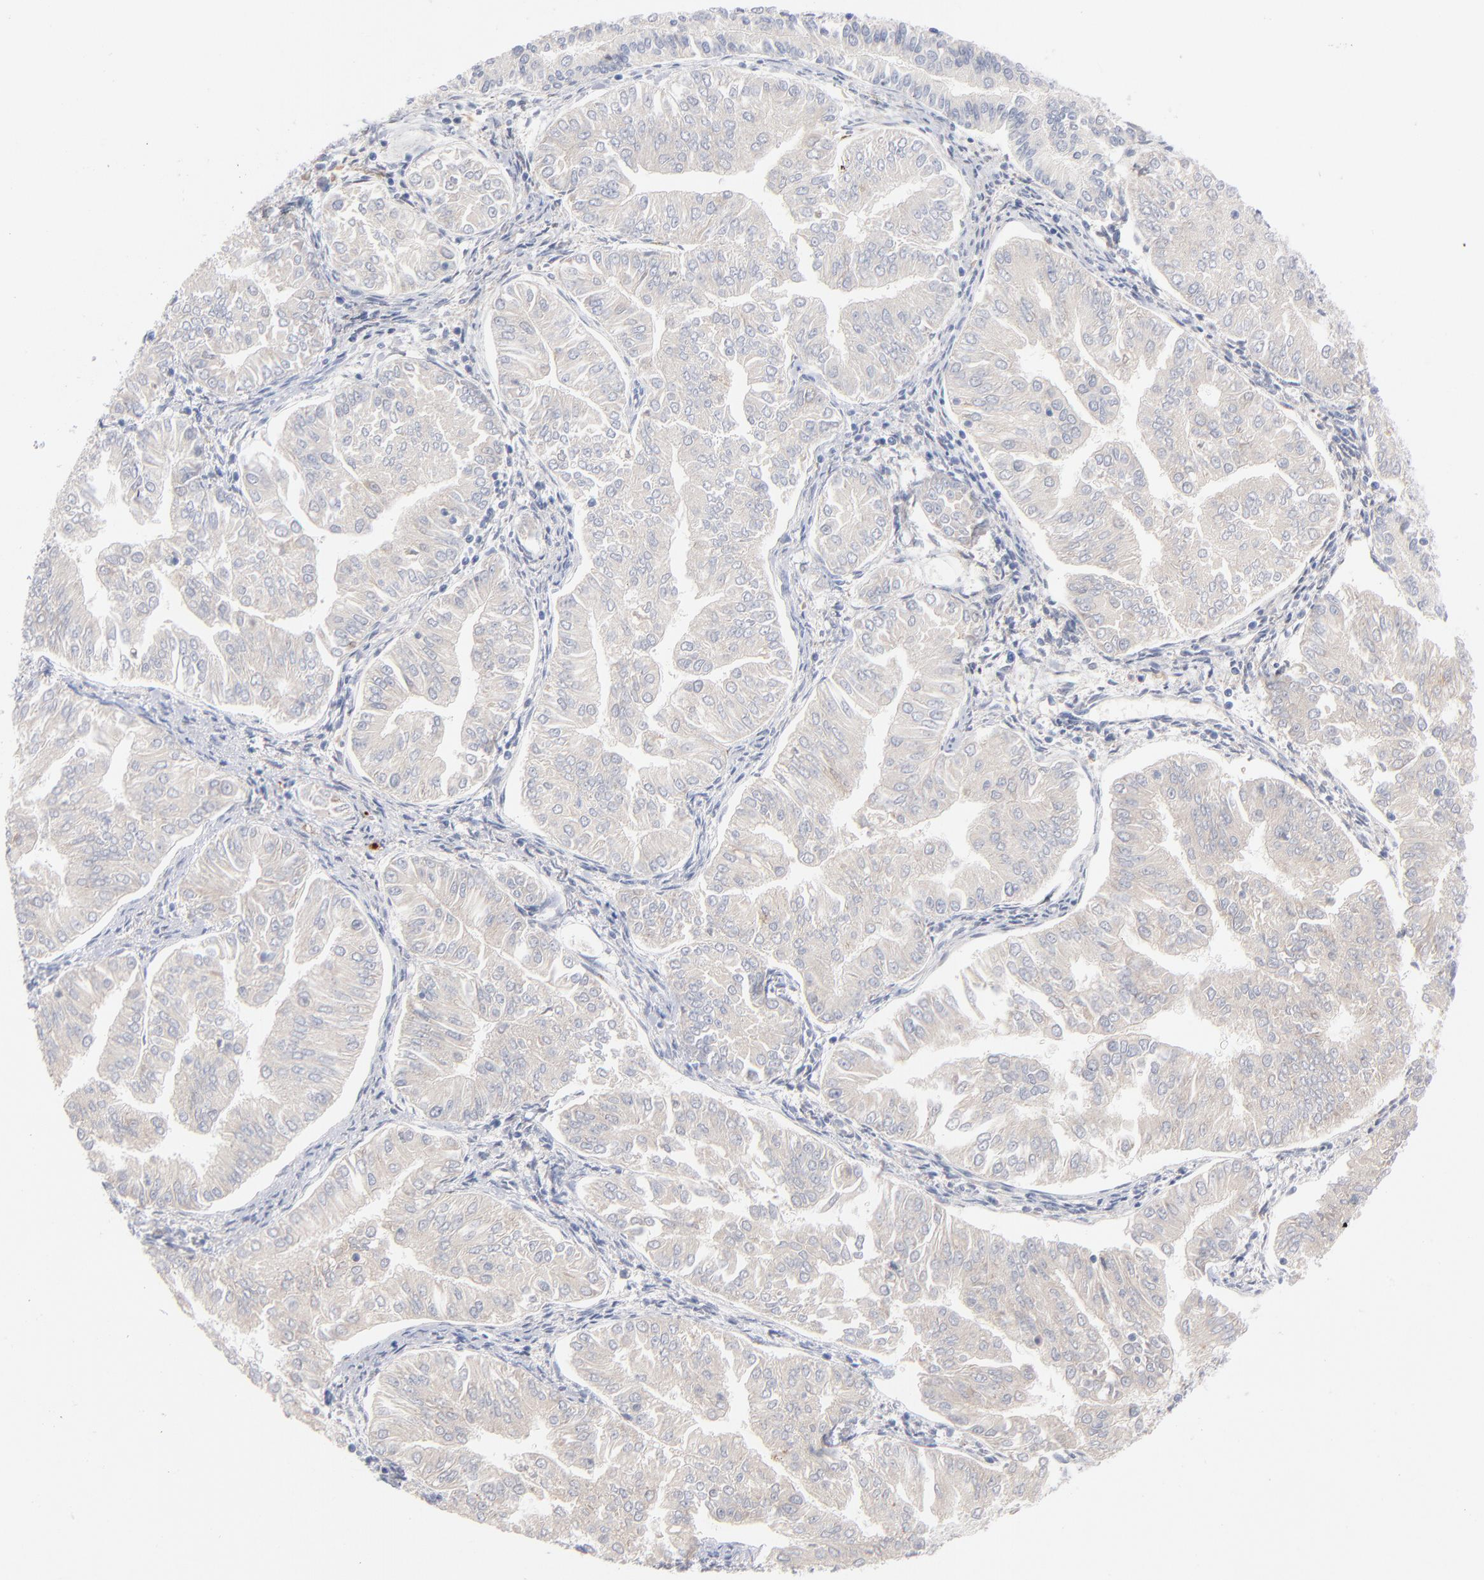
{"staining": {"intensity": "negative", "quantity": "none", "location": "none"}, "tissue": "endometrial cancer", "cell_type": "Tumor cells", "image_type": "cancer", "snomed": [{"axis": "morphology", "description": "Adenocarcinoma, NOS"}, {"axis": "topography", "description": "Endometrium"}], "caption": "This is a micrograph of IHC staining of adenocarcinoma (endometrial), which shows no expression in tumor cells.", "gene": "F12", "patient": {"sex": "female", "age": 53}}